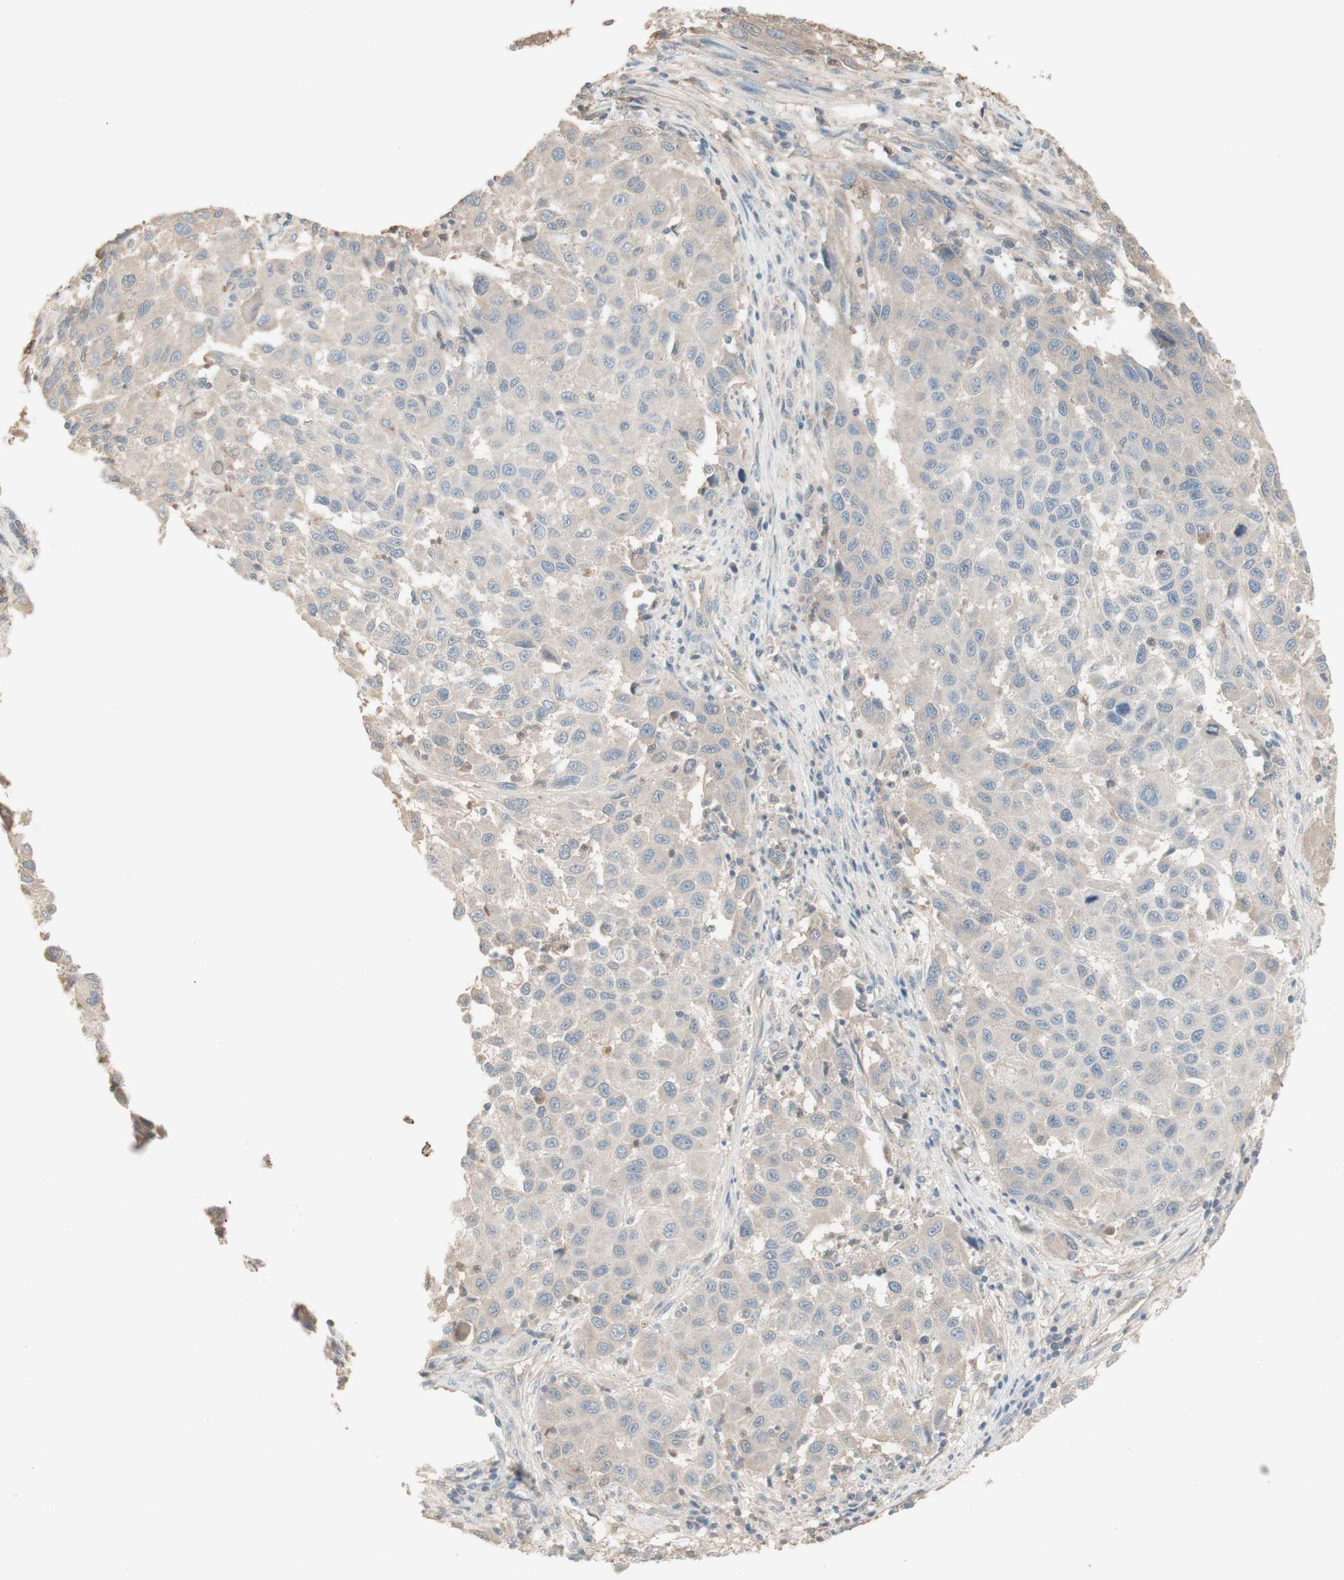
{"staining": {"intensity": "weak", "quantity": ">75%", "location": "cytoplasmic/membranous"}, "tissue": "melanoma", "cell_type": "Tumor cells", "image_type": "cancer", "snomed": [{"axis": "morphology", "description": "Malignant melanoma, Metastatic site"}, {"axis": "topography", "description": "Lymph node"}], "caption": "Malignant melanoma (metastatic site) stained with a protein marker demonstrates weak staining in tumor cells.", "gene": "IFNG", "patient": {"sex": "male", "age": 61}}